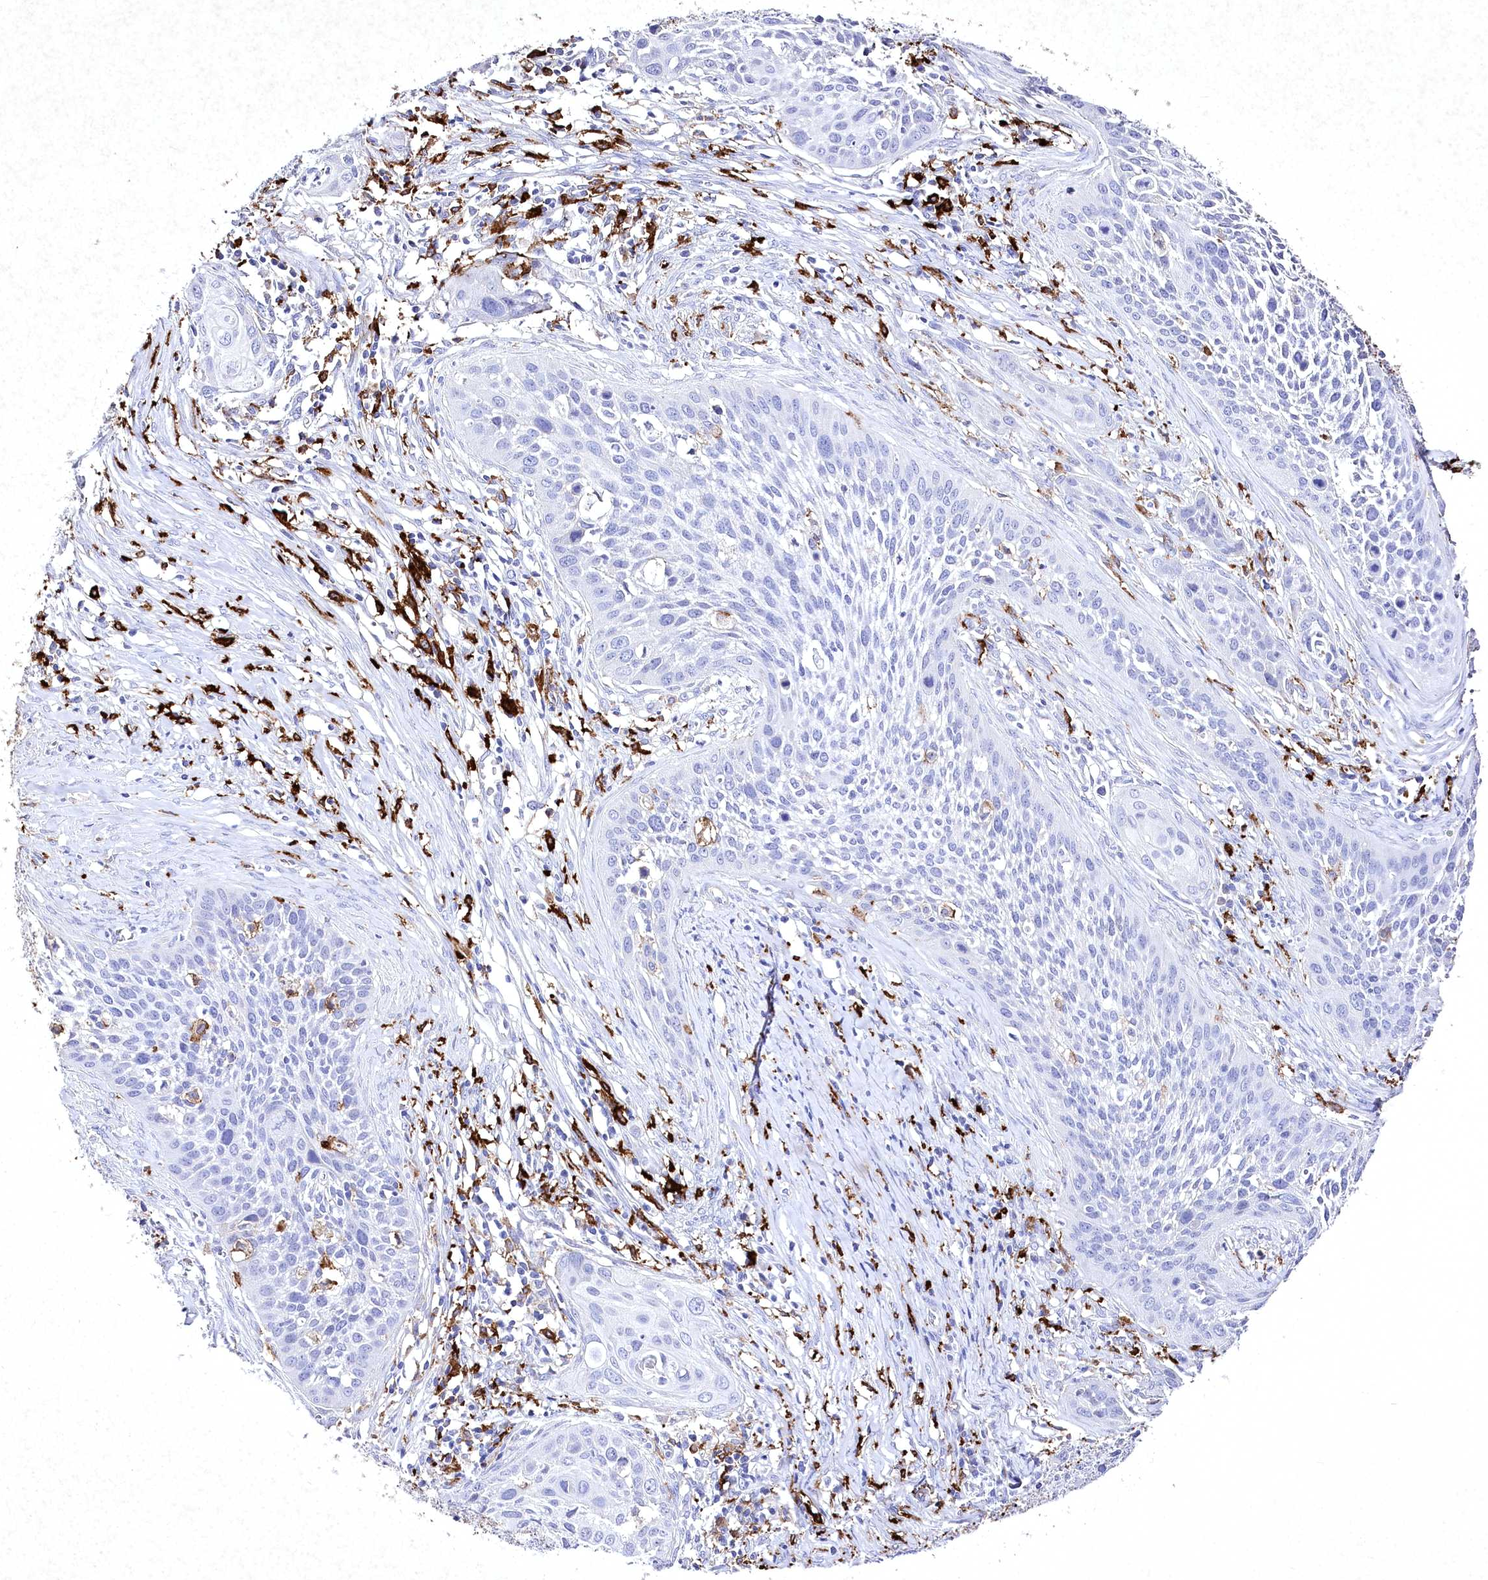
{"staining": {"intensity": "negative", "quantity": "none", "location": "none"}, "tissue": "cervical cancer", "cell_type": "Tumor cells", "image_type": "cancer", "snomed": [{"axis": "morphology", "description": "Squamous cell carcinoma, NOS"}, {"axis": "topography", "description": "Cervix"}], "caption": "A high-resolution histopathology image shows immunohistochemistry (IHC) staining of cervical cancer (squamous cell carcinoma), which demonstrates no significant staining in tumor cells. The staining was performed using DAB (3,3'-diaminobenzidine) to visualize the protein expression in brown, while the nuclei were stained in blue with hematoxylin (Magnification: 20x).", "gene": "CLEC4M", "patient": {"sex": "female", "age": 34}}